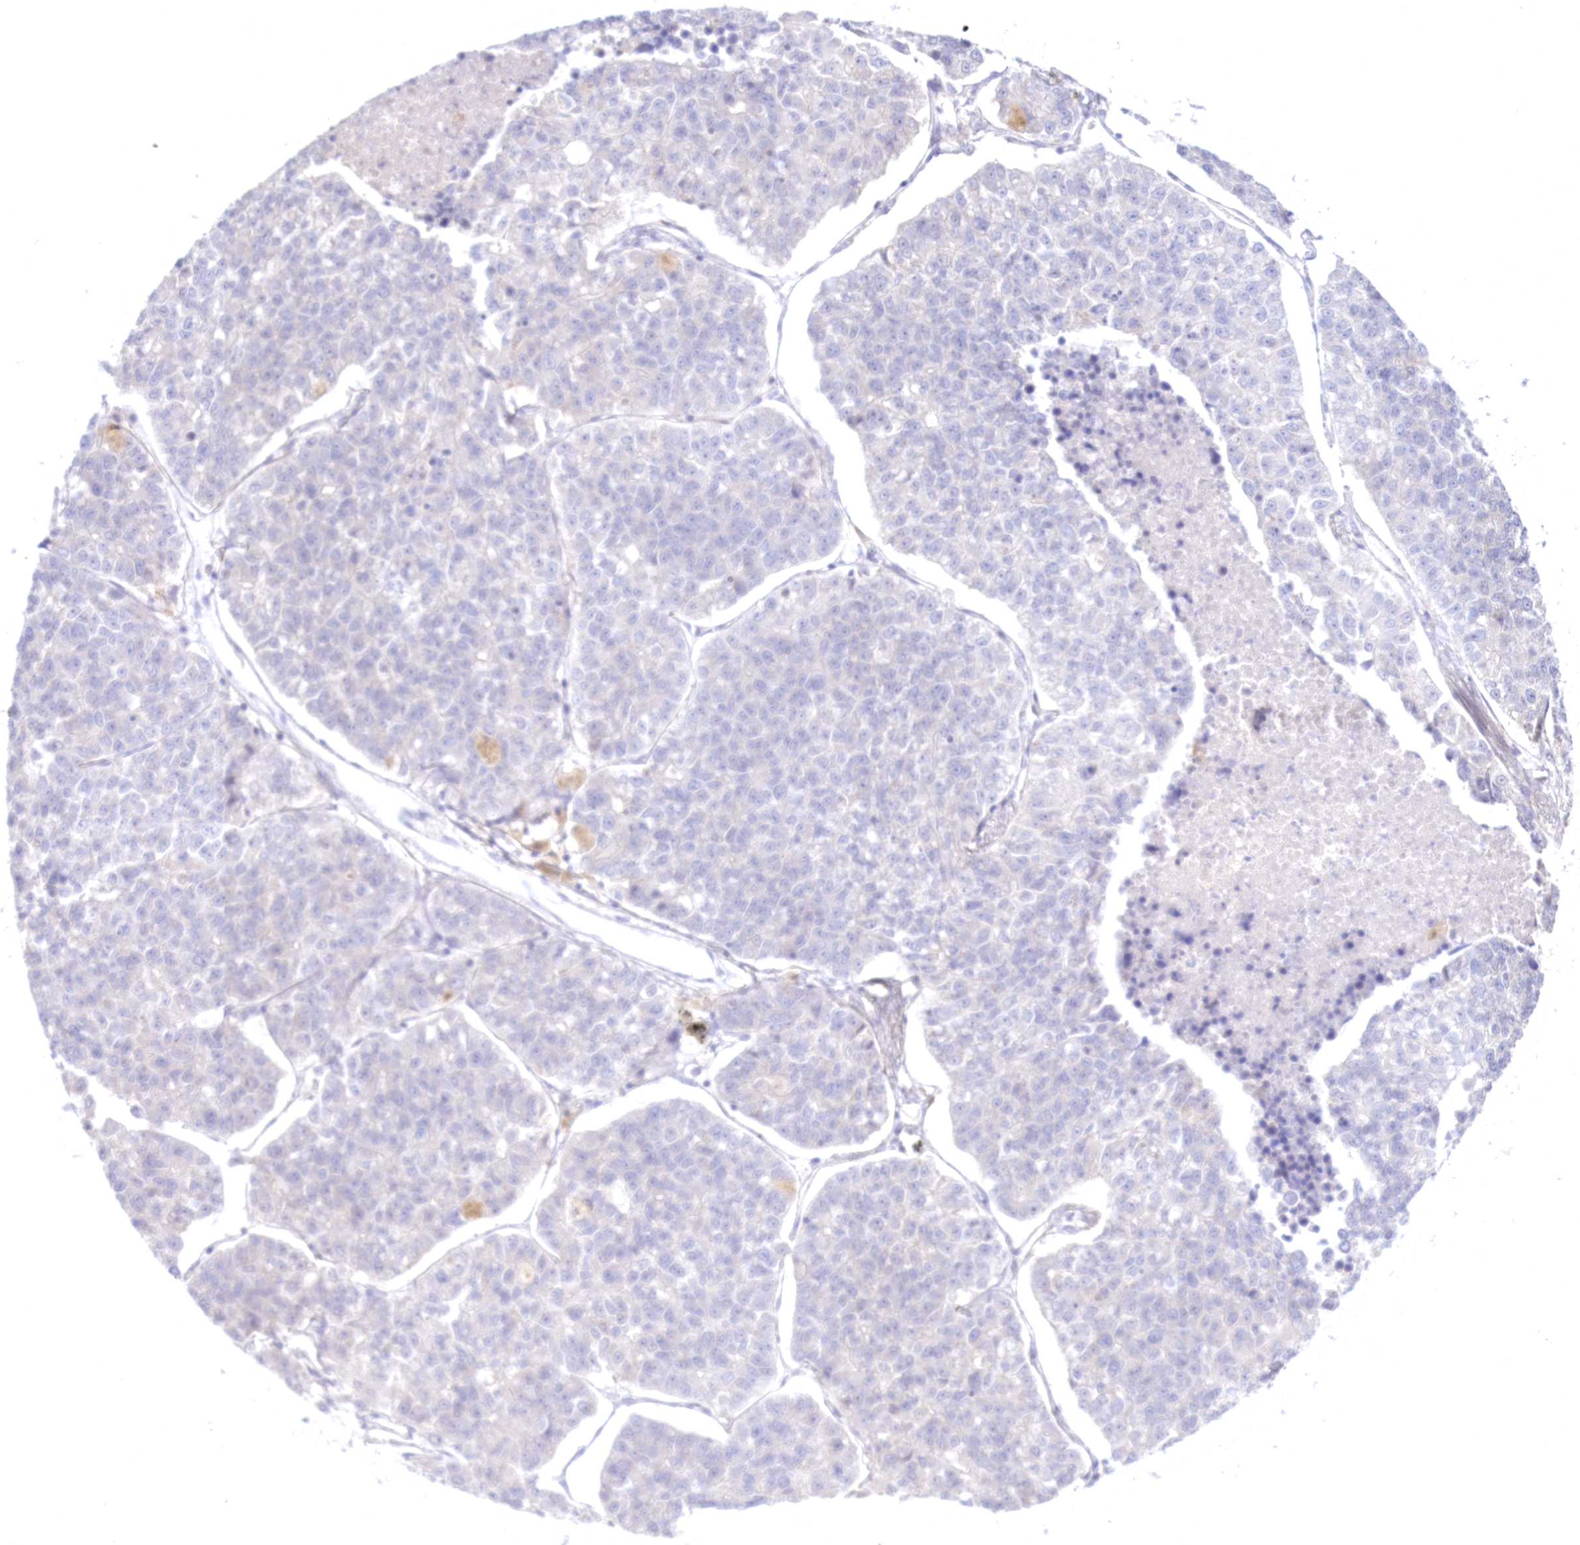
{"staining": {"intensity": "negative", "quantity": "none", "location": "none"}, "tissue": "lung cancer", "cell_type": "Tumor cells", "image_type": "cancer", "snomed": [{"axis": "morphology", "description": "Adenocarcinoma, NOS"}, {"axis": "topography", "description": "Lung"}], "caption": "The histopathology image exhibits no significant expression in tumor cells of lung adenocarcinoma.", "gene": "NEU4", "patient": {"sex": "male", "age": 49}}